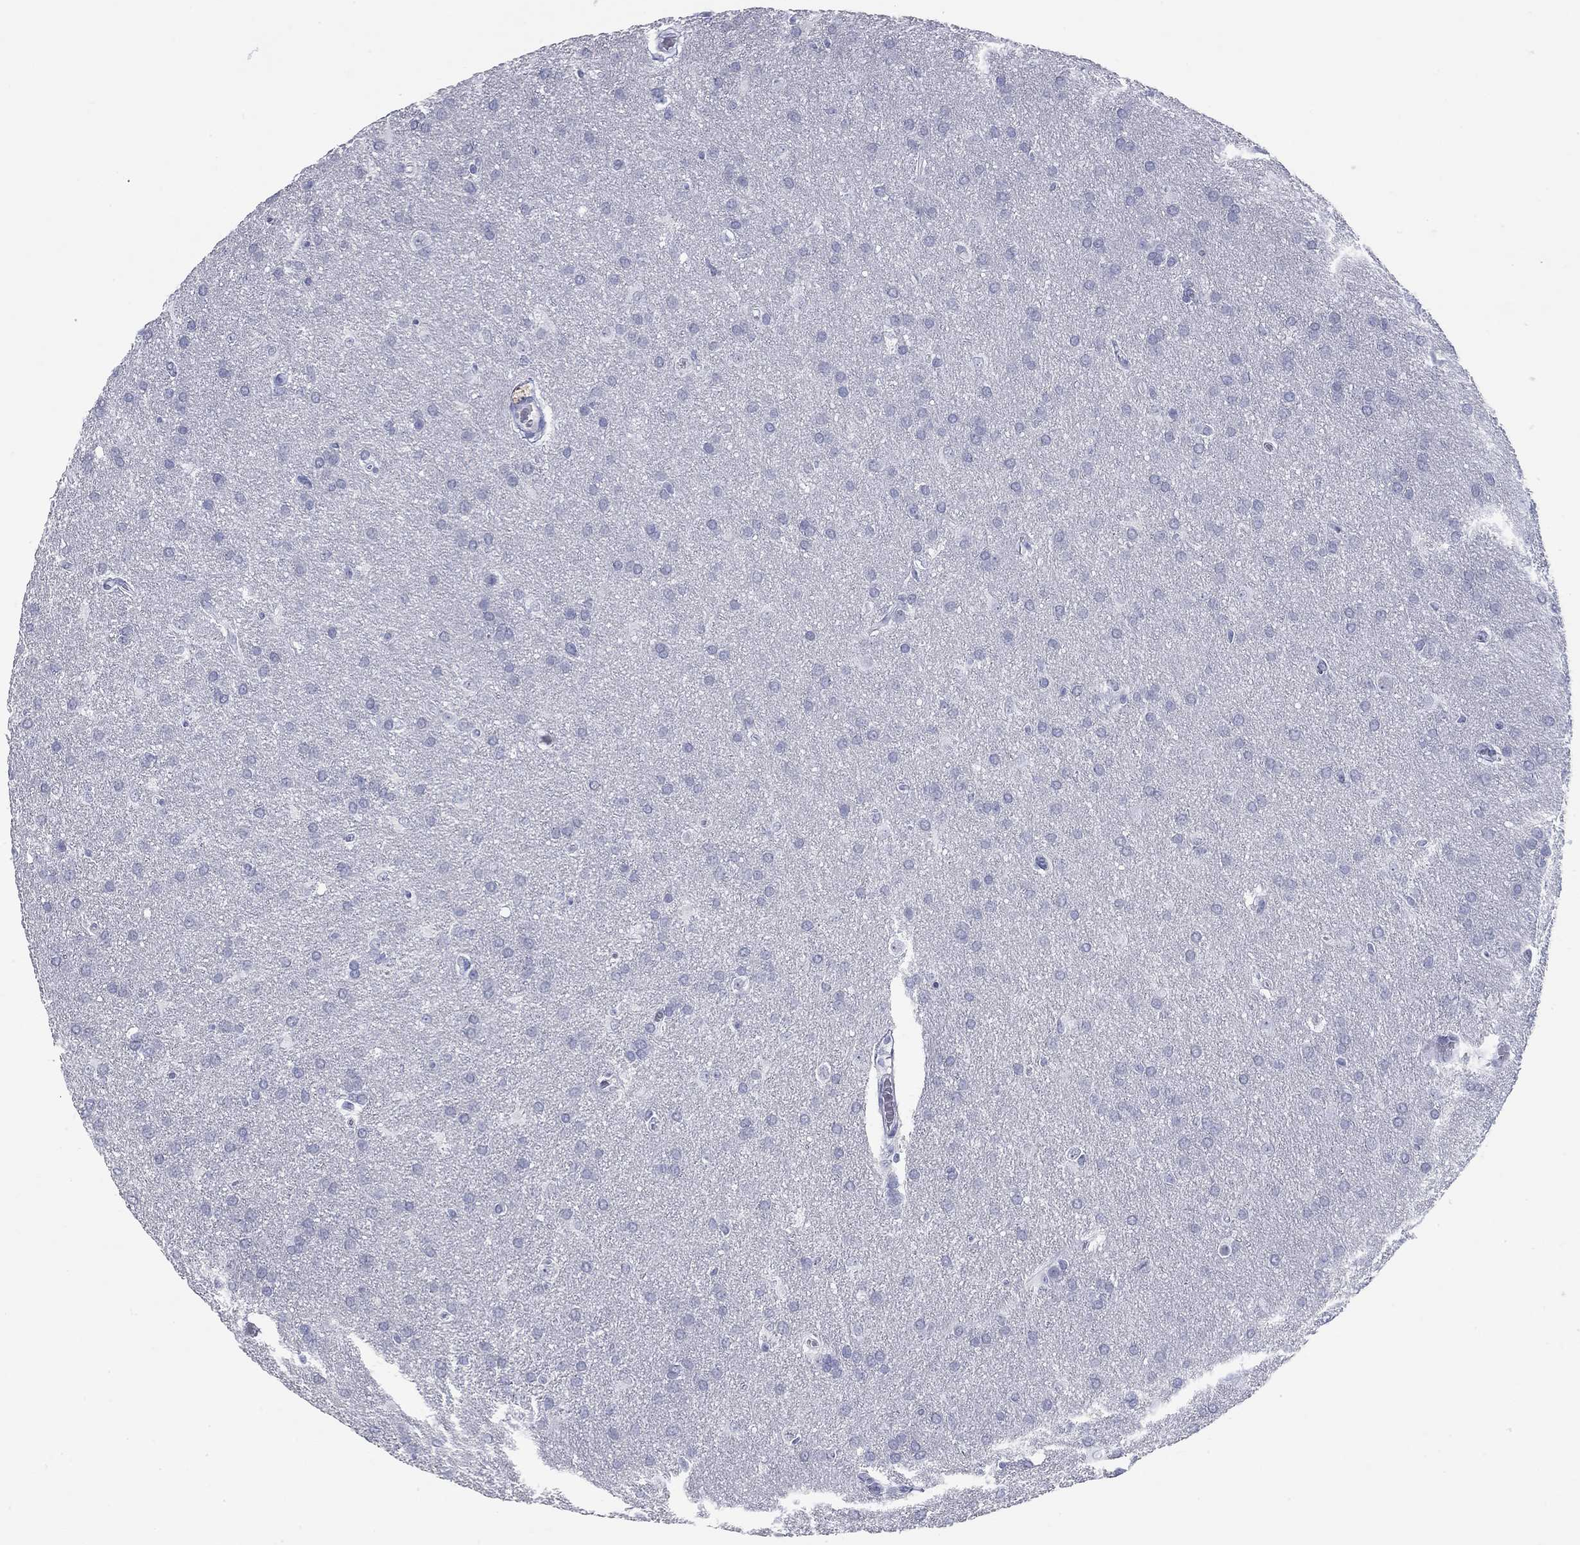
{"staining": {"intensity": "negative", "quantity": "none", "location": "none"}, "tissue": "glioma", "cell_type": "Tumor cells", "image_type": "cancer", "snomed": [{"axis": "morphology", "description": "Glioma, malignant, Low grade"}, {"axis": "topography", "description": "Brain"}], "caption": "IHC micrograph of human glioma stained for a protein (brown), which reveals no staining in tumor cells.", "gene": "ASF1B", "patient": {"sex": "female", "age": 32}}